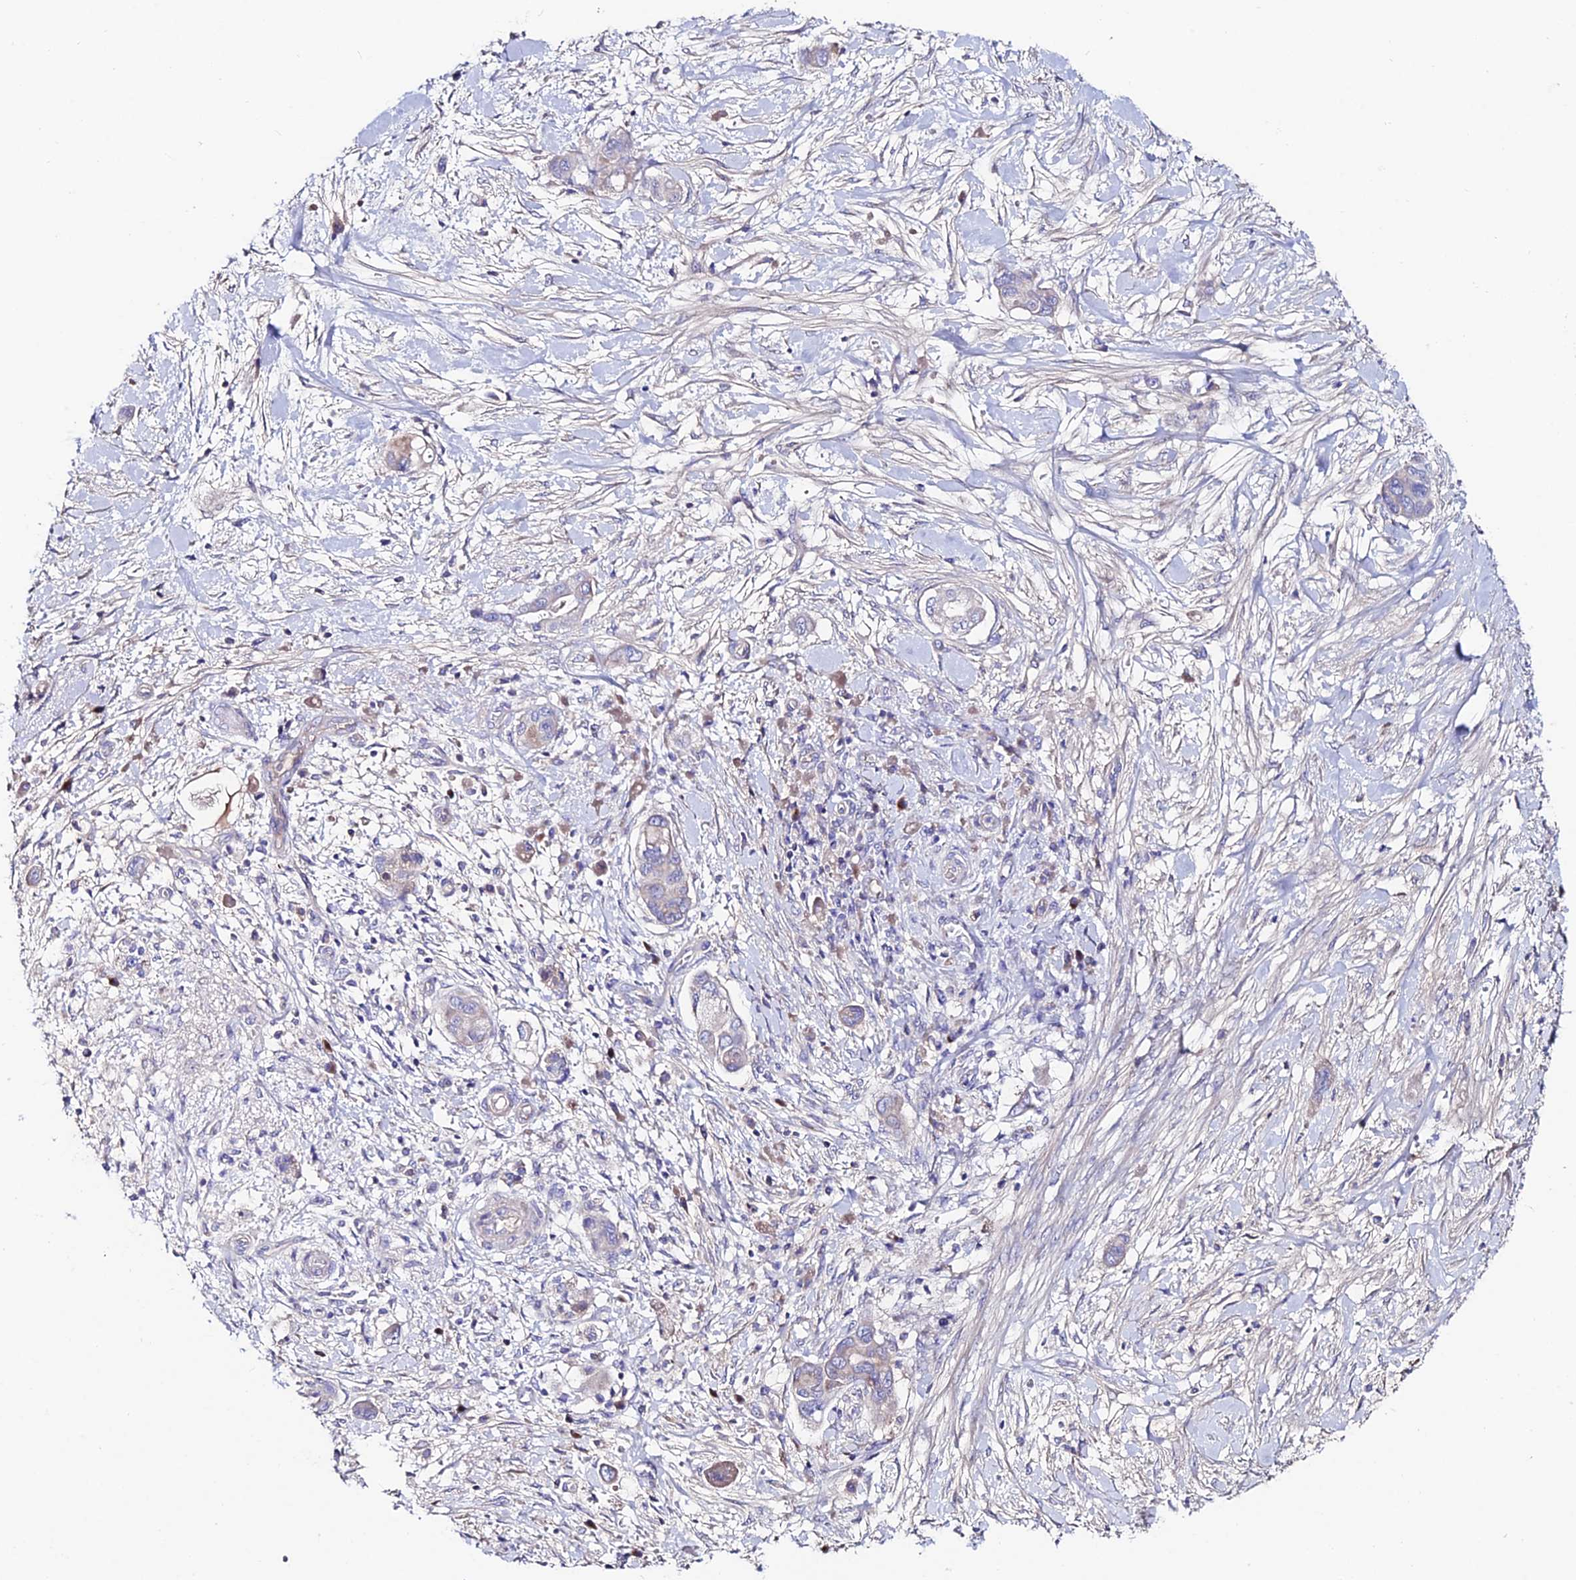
{"staining": {"intensity": "negative", "quantity": "none", "location": "none"}, "tissue": "pancreatic cancer", "cell_type": "Tumor cells", "image_type": "cancer", "snomed": [{"axis": "morphology", "description": "Adenocarcinoma, NOS"}, {"axis": "topography", "description": "Pancreas"}], "caption": "Tumor cells show no significant protein staining in pancreatic adenocarcinoma. (DAB immunohistochemistry visualized using brightfield microscopy, high magnification).", "gene": "SLC25A16", "patient": {"sex": "male", "age": 68}}